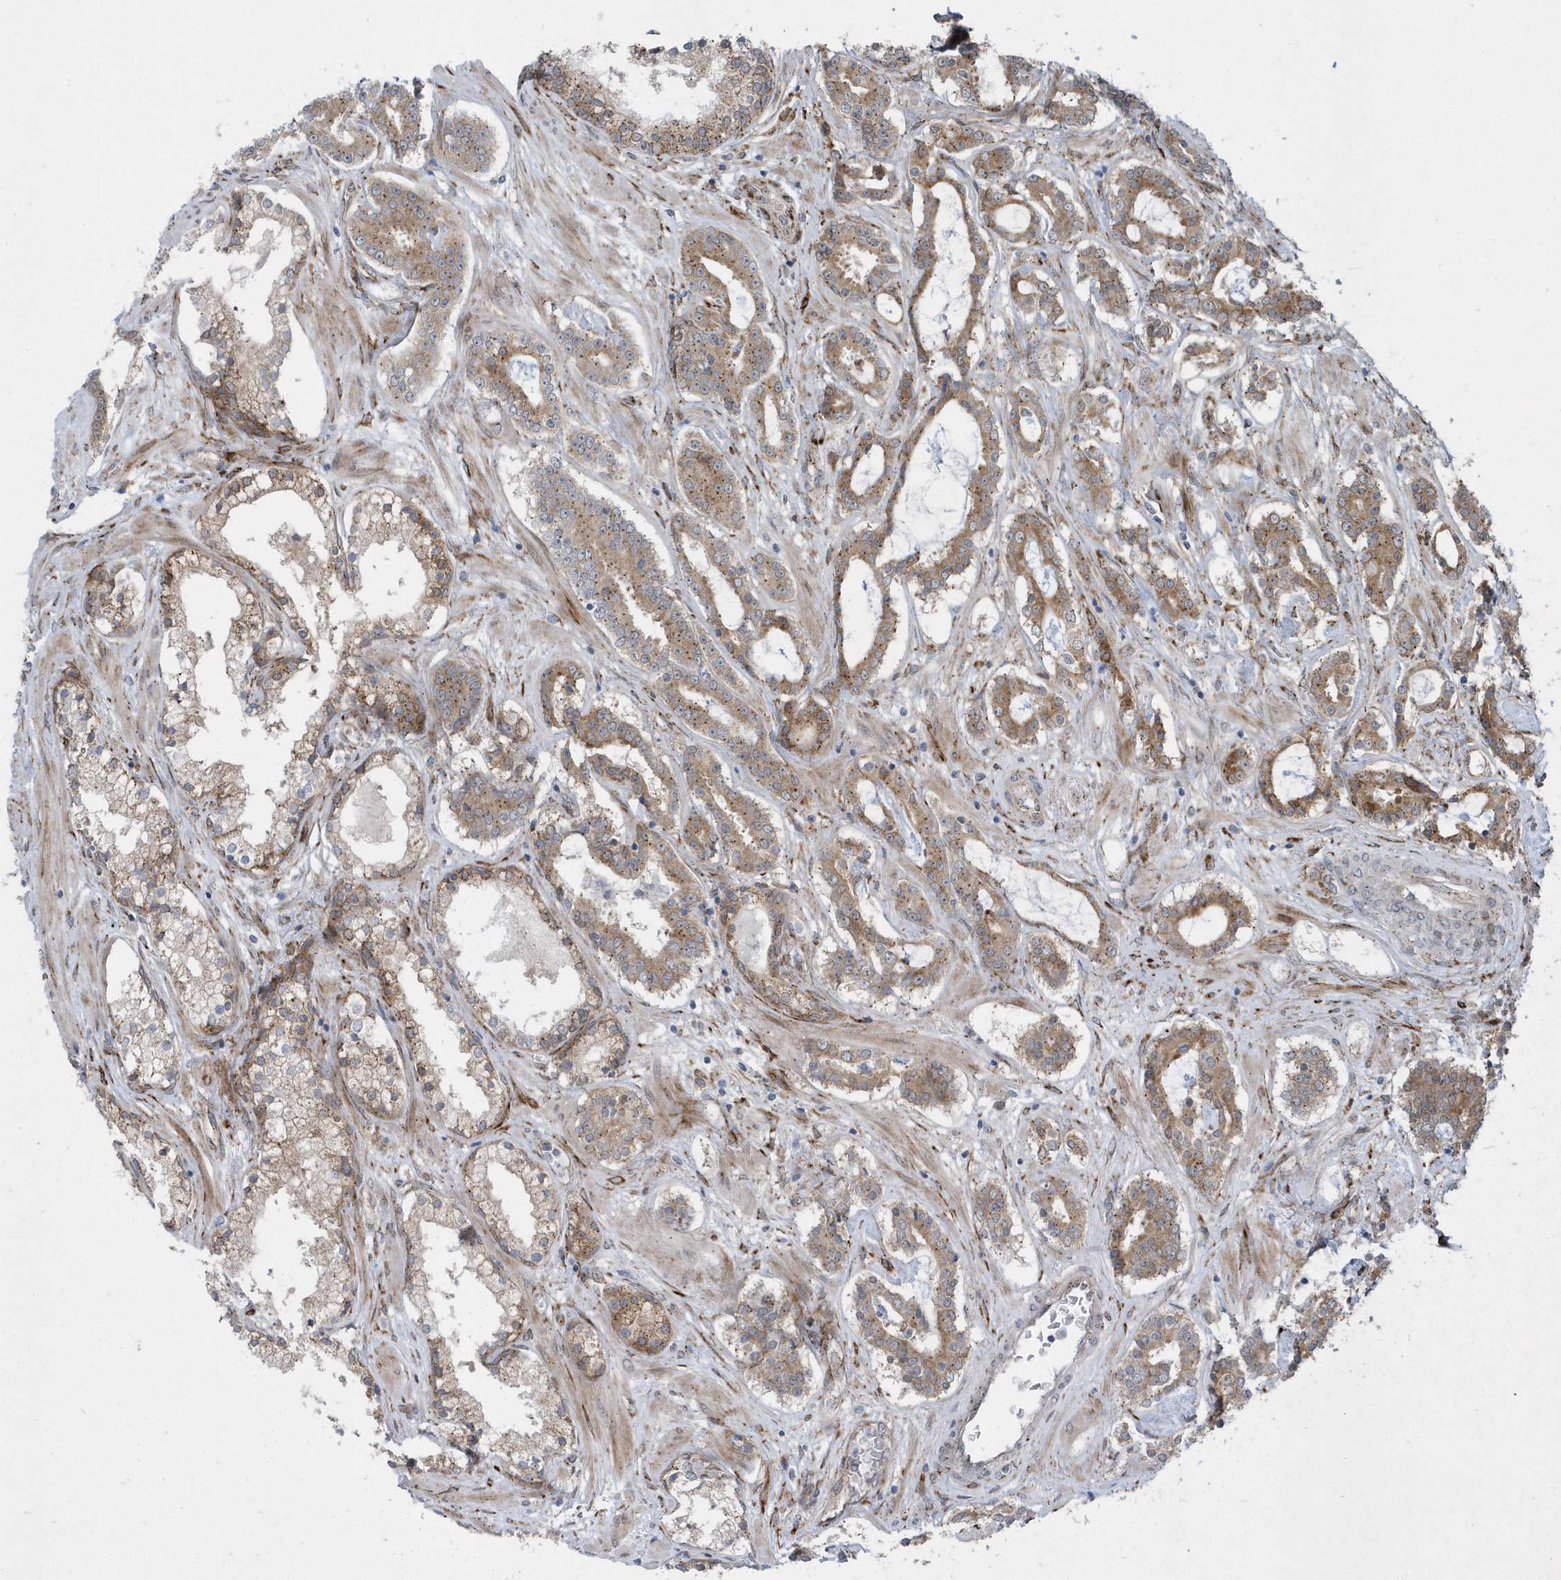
{"staining": {"intensity": "moderate", "quantity": ">75%", "location": "cytoplasmic/membranous"}, "tissue": "prostate cancer", "cell_type": "Tumor cells", "image_type": "cancer", "snomed": [{"axis": "morphology", "description": "Adenocarcinoma, High grade"}, {"axis": "topography", "description": "Prostate"}], "caption": "This is an image of immunohistochemistry staining of high-grade adenocarcinoma (prostate), which shows moderate positivity in the cytoplasmic/membranous of tumor cells.", "gene": "FAM98A", "patient": {"sex": "male", "age": 58}}